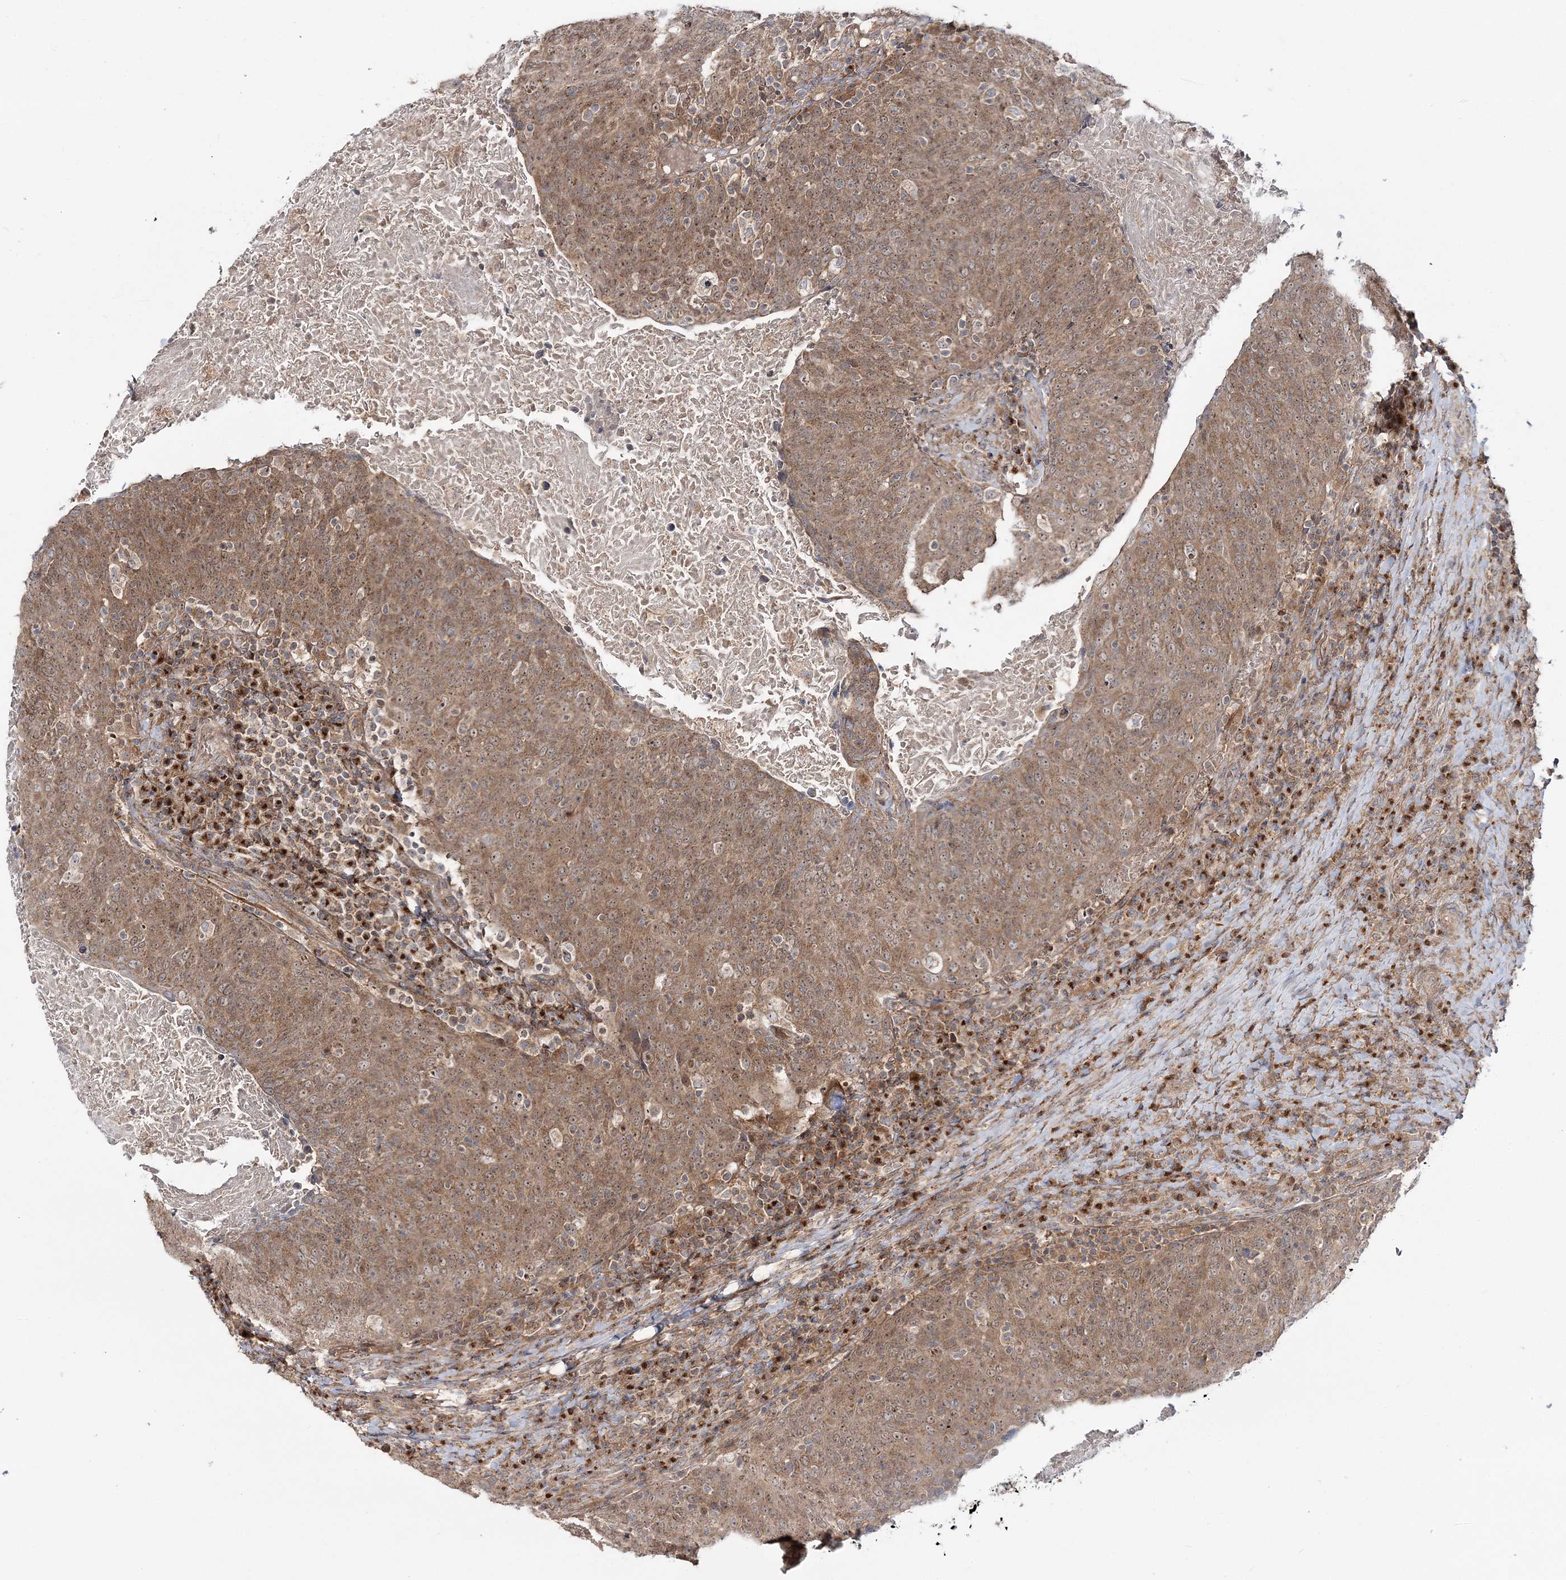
{"staining": {"intensity": "moderate", "quantity": ">75%", "location": "cytoplasmic/membranous"}, "tissue": "head and neck cancer", "cell_type": "Tumor cells", "image_type": "cancer", "snomed": [{"axis": "morphology", "description": "Squamous cell carcinoma, NOS"}, {"axis": "morphology", "description": "Squamous cell carcinoma, metastatic, NOS"}, {"axis": "topography", "description": "Lymph node"}, {"axis": "topography", "description": "Head-Neck"}], "caption": "There is medium levels of moderate cytoplasmic/membranous expression in tumor cells of head and neck cancer (metastatic squamous cell carcinoma), as demonstrated by immunohistochemical staining (brown color).", "gene": "MOCS2", "patient": {"sex": "male", "age": 62}}